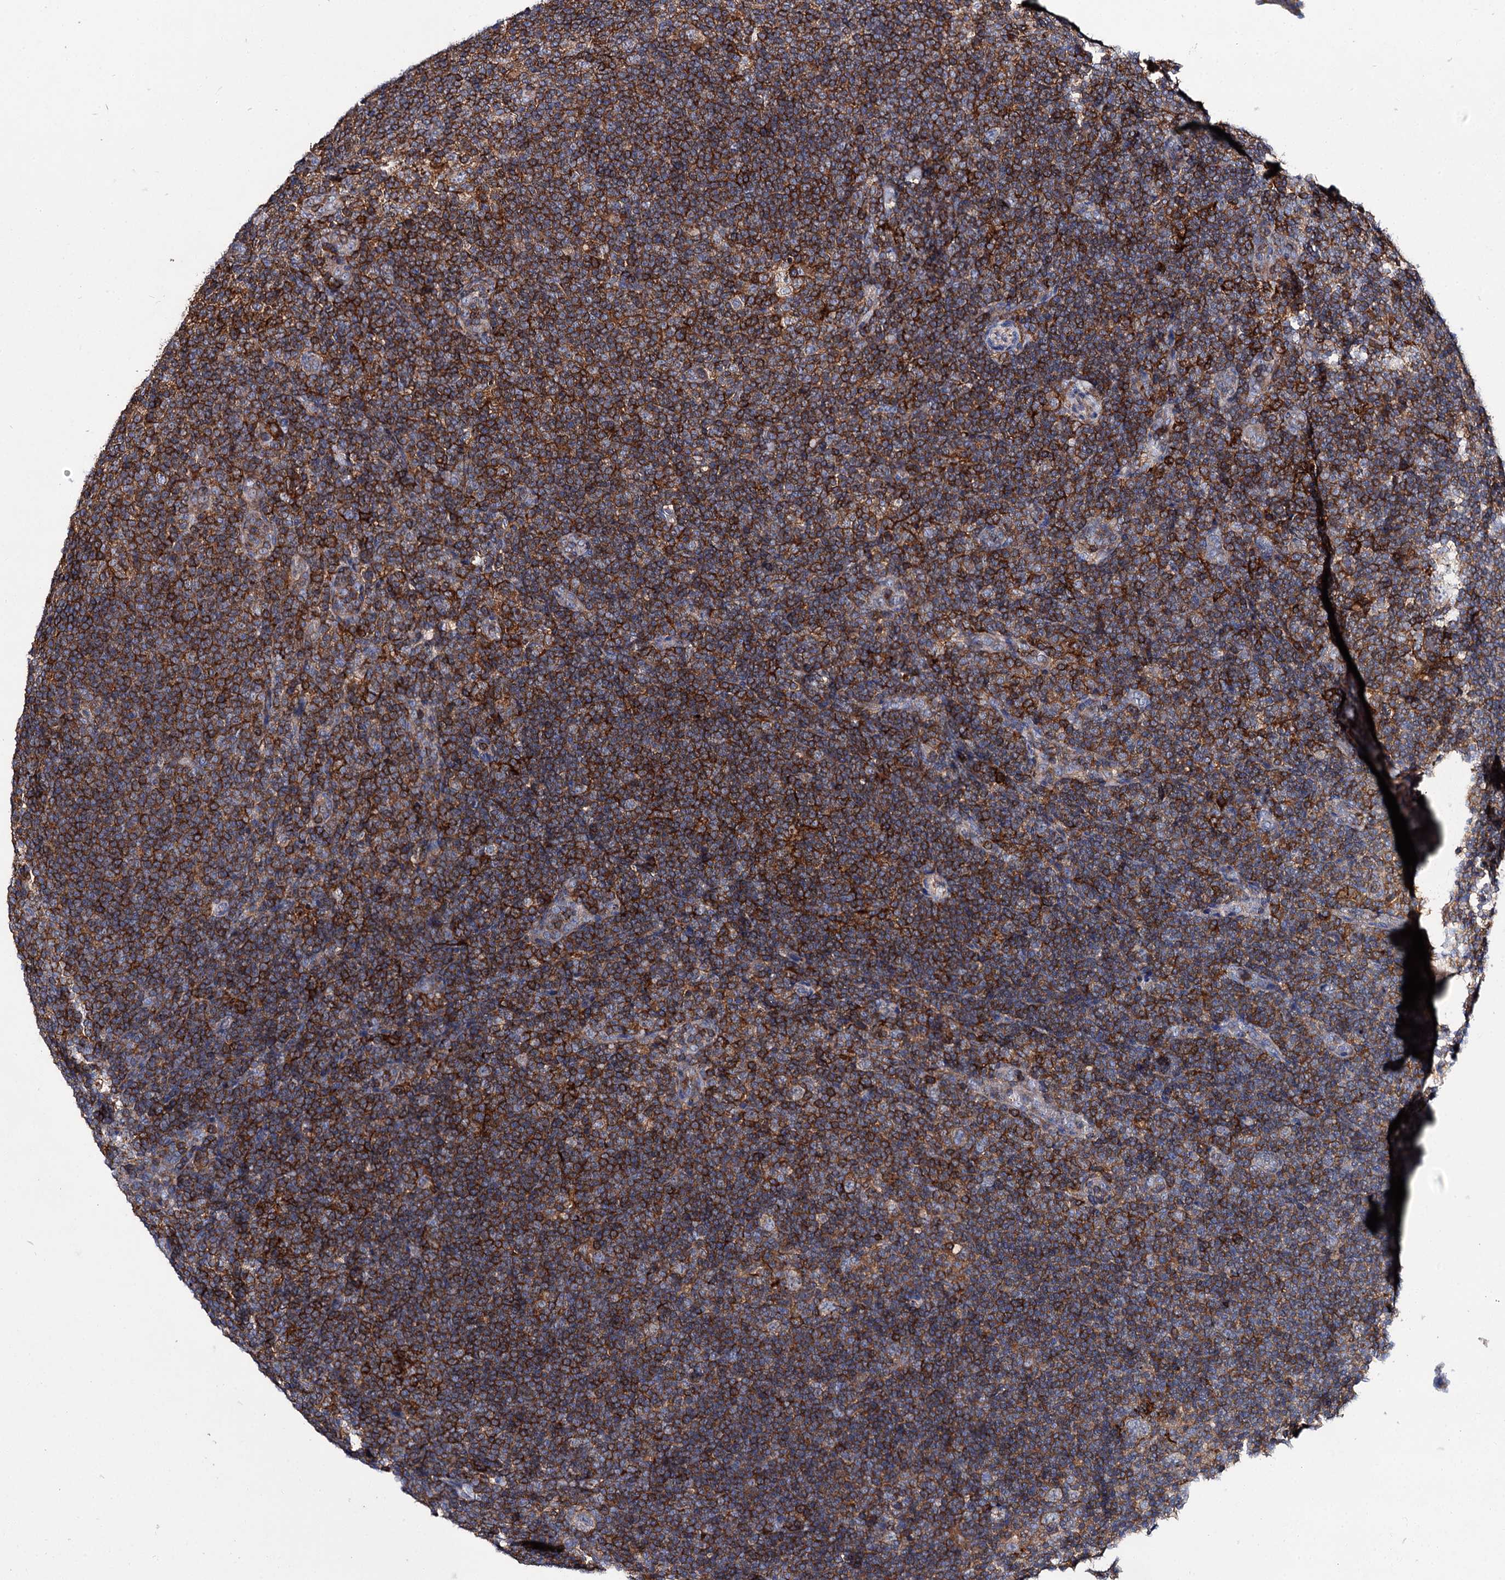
{"staining": {"intensity": "weak", "quantity": ">75%", "location": "cytoplasmic/membranous"}, "tissue": "lymphoma", "cell_type": "Tumor cells", "image_type": "cancer", "snomed": [{"axis": "morphology", "description": "Hodgkin's disease, NOS"}, {"axis": "topography", "description": "Lymph node"}], "caption": "Immunohistochemistry (IHC) (DAB (3,3'-diaminobenzidine)) staining of Hodgkin's disease exhibits weak cytoplasmic/membranous protein expression in approximately >75% of tumor cells.", "gene": "UBASH3B", "patient": {"sex": "female", "age": 57}}